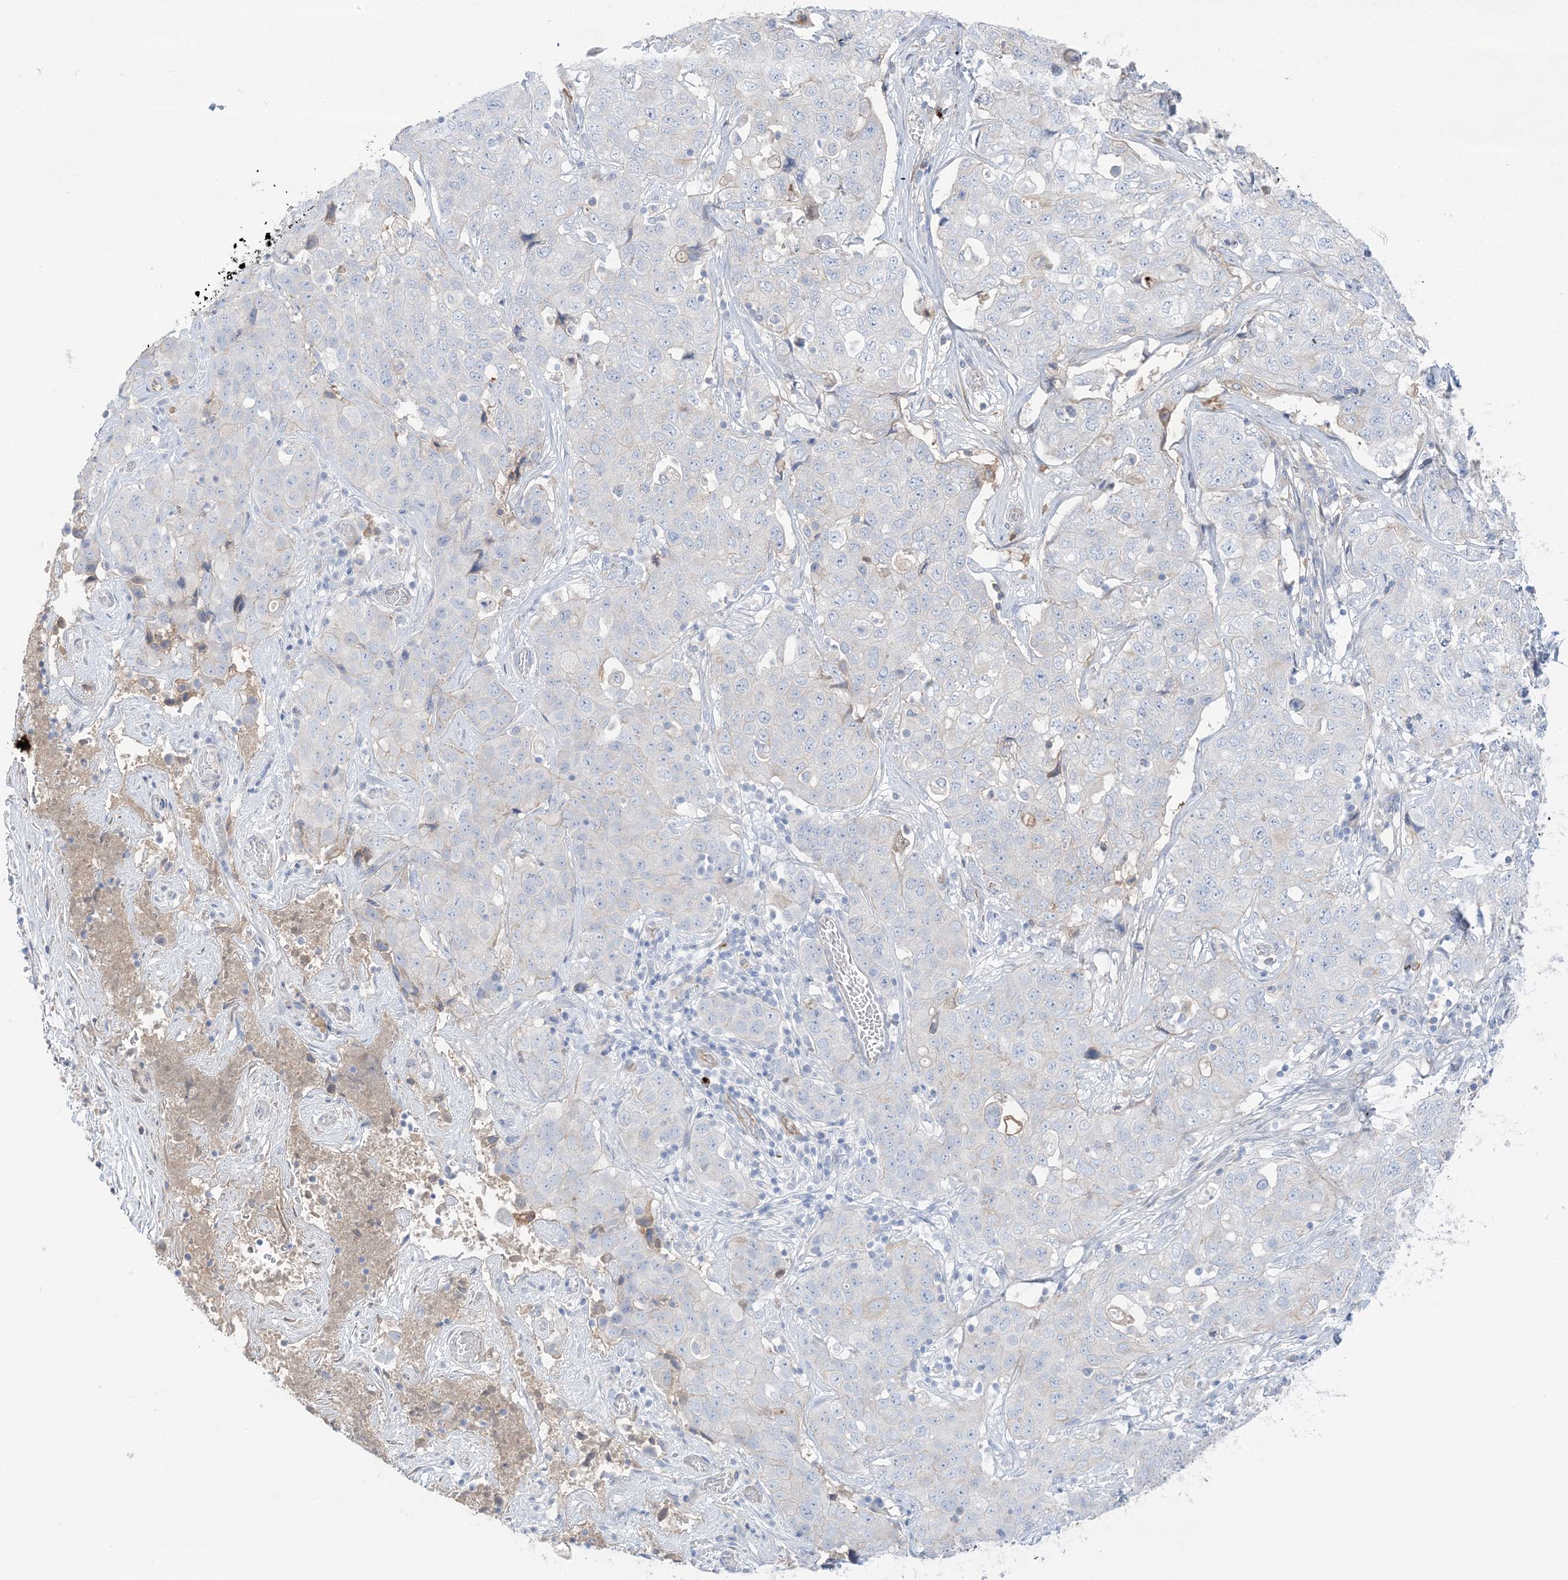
{"staining": {"intensity": "negative", "quantity": "none", "location": "none"}, "tissue": "stomach cancer", "cell_type": "Tumor cells", "image_type": "cancer", "snomed": [{"axis": "morphology", "description": "Normal tissue, NOS"}, {"axis": "morphology", "description": "Adenocarcinoma, NOS"}, {"axis": "topography", "description": "Lymph node"}, {"axis": "topography", "description": "Stomach"}], "caption": "This is an immunohistochemistry (IHC) photomicrograph of stomach cancer. There is no staining in tumor cells.", "gene": "ATP11C", "patient": {"sex": "male", "age": 48}}